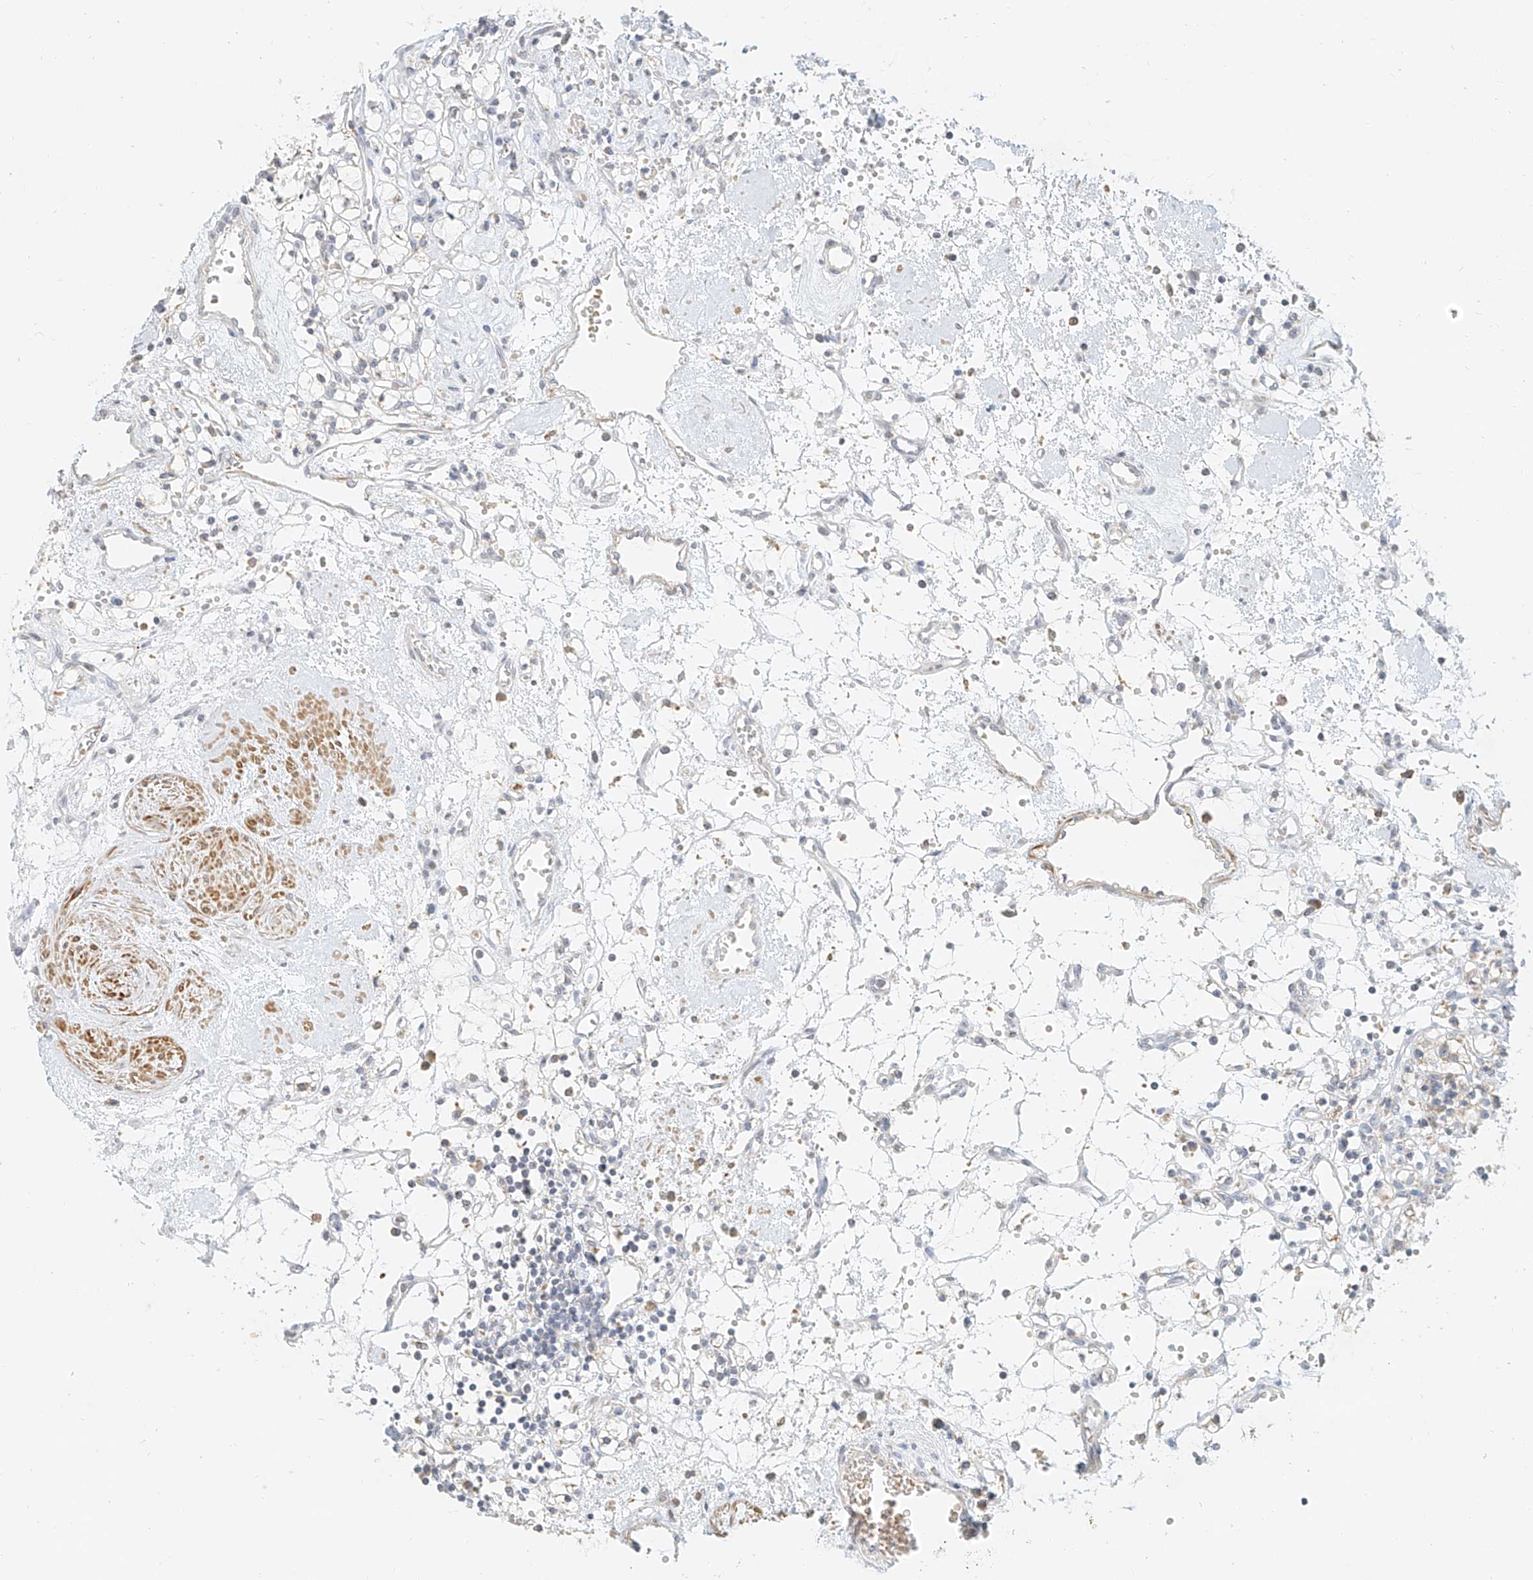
{"staining": {"intensity": "negative", "quantity": "none", "location": "none"}, "tissue": "renal cancer", "cell_type": "Tumor cells", "image_type": "cancer", "snomed": [{"axis": "morphology", "description": "Adenocarcinoma, NOS"}, {"axis": "topography", "description": "Kidney"}], "caption": "High magnification brightfield microscopy of renal adenocarcinoma stained with DAB (brown) and counterstained with hematoxylin (blue): tumor cells show no significant expression. Nuclei are stained in blue.", "gene": "CXorf58", "patient": {"sex": "female", "age": 59}}